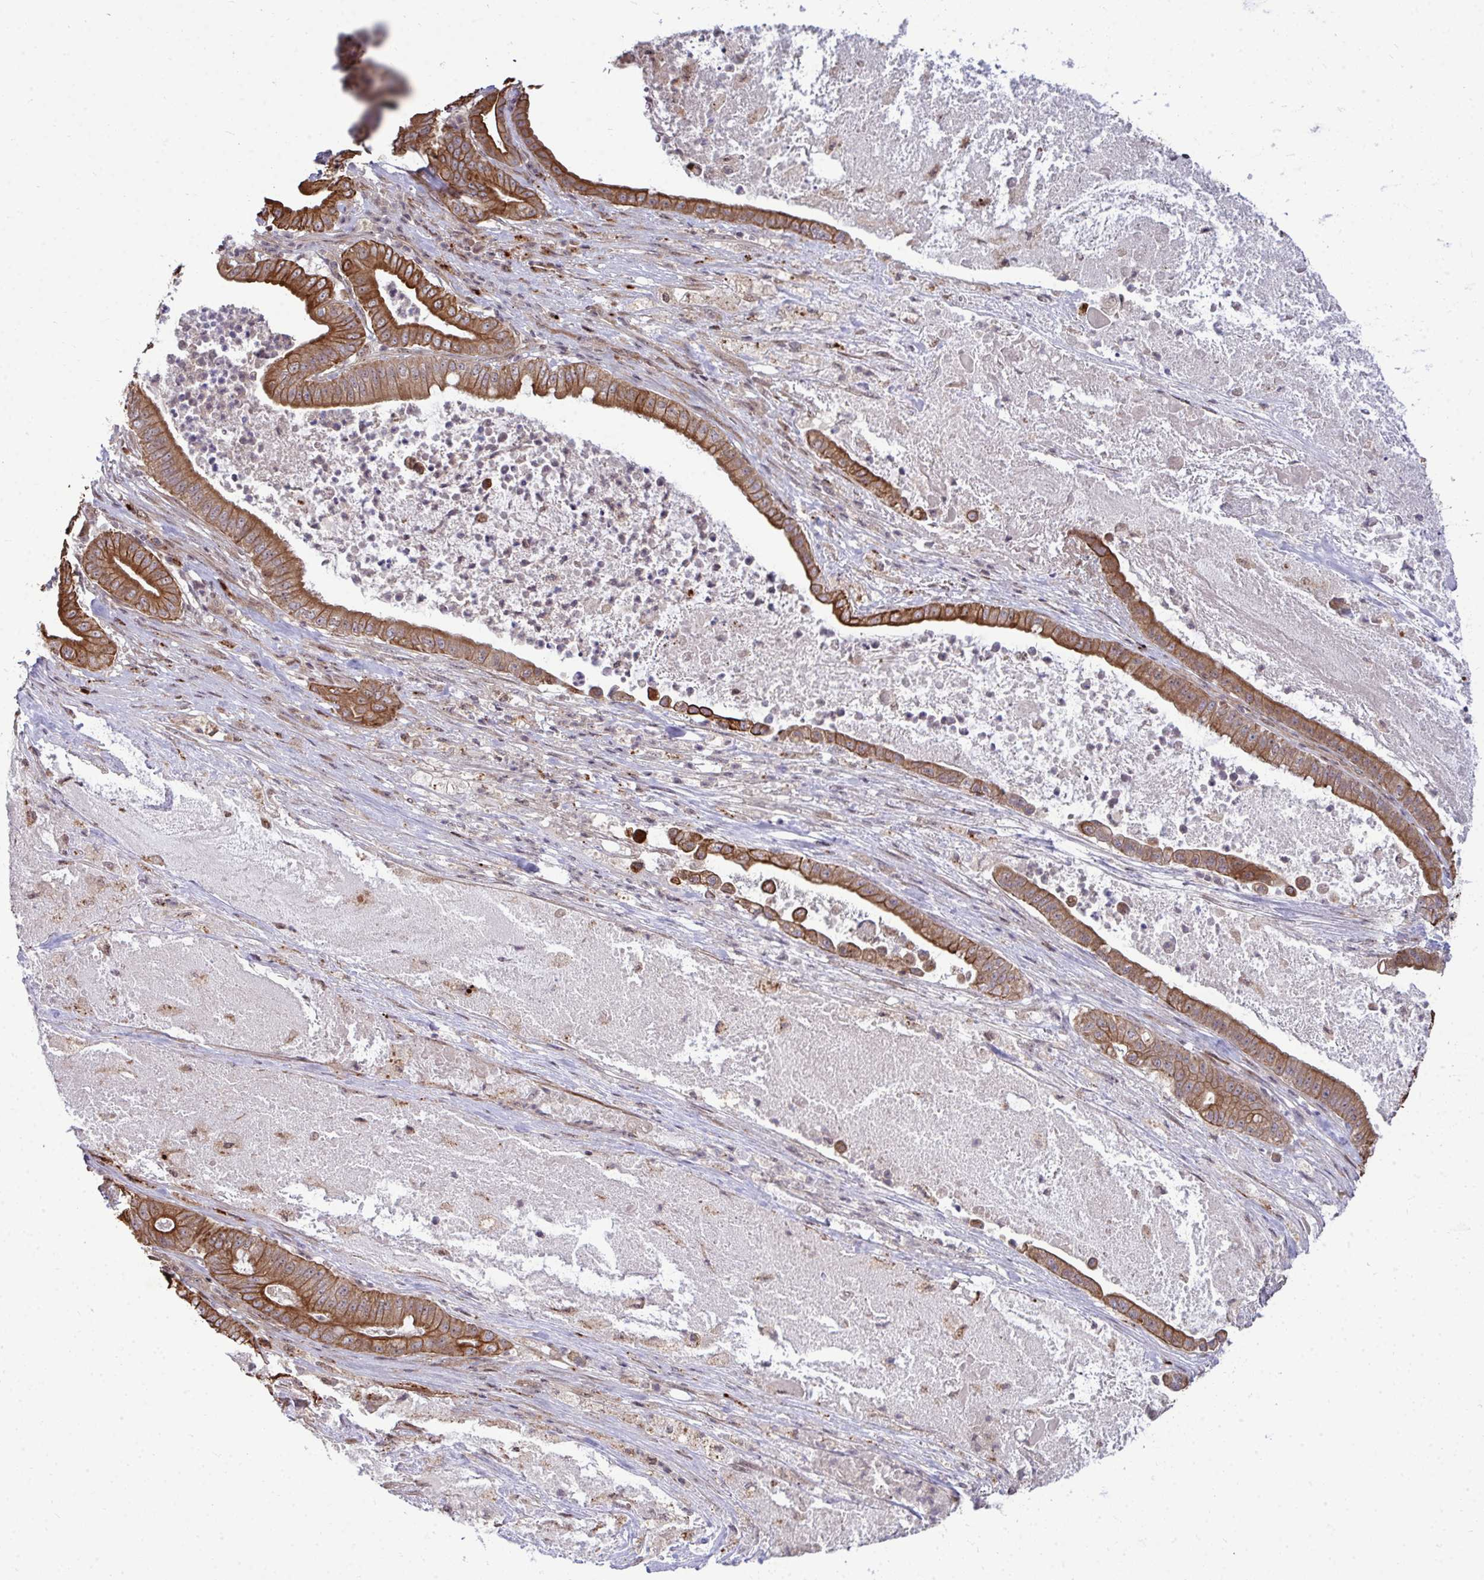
{"staining": {"intensity": "strong", "quantity": ">75%", "location": "cytoplasmic/membranous"}, "tissue": "pancreatic cancer", "cell_type": "Tumor cells", "image_type": "cancer", "snomed": [{"axis": "morphology", "description": "Adenocarcinoma, NOS"}, {"axis": "topography", "description": "Pancreas"}], "caption": "An image of pancreatic adenocarcinoma stained for a protein displays strong cytoplasmic/membranous brown staining in tumor cells.", "gene": "TRIM44", "patient": {"sex": "male", "age": 71}}